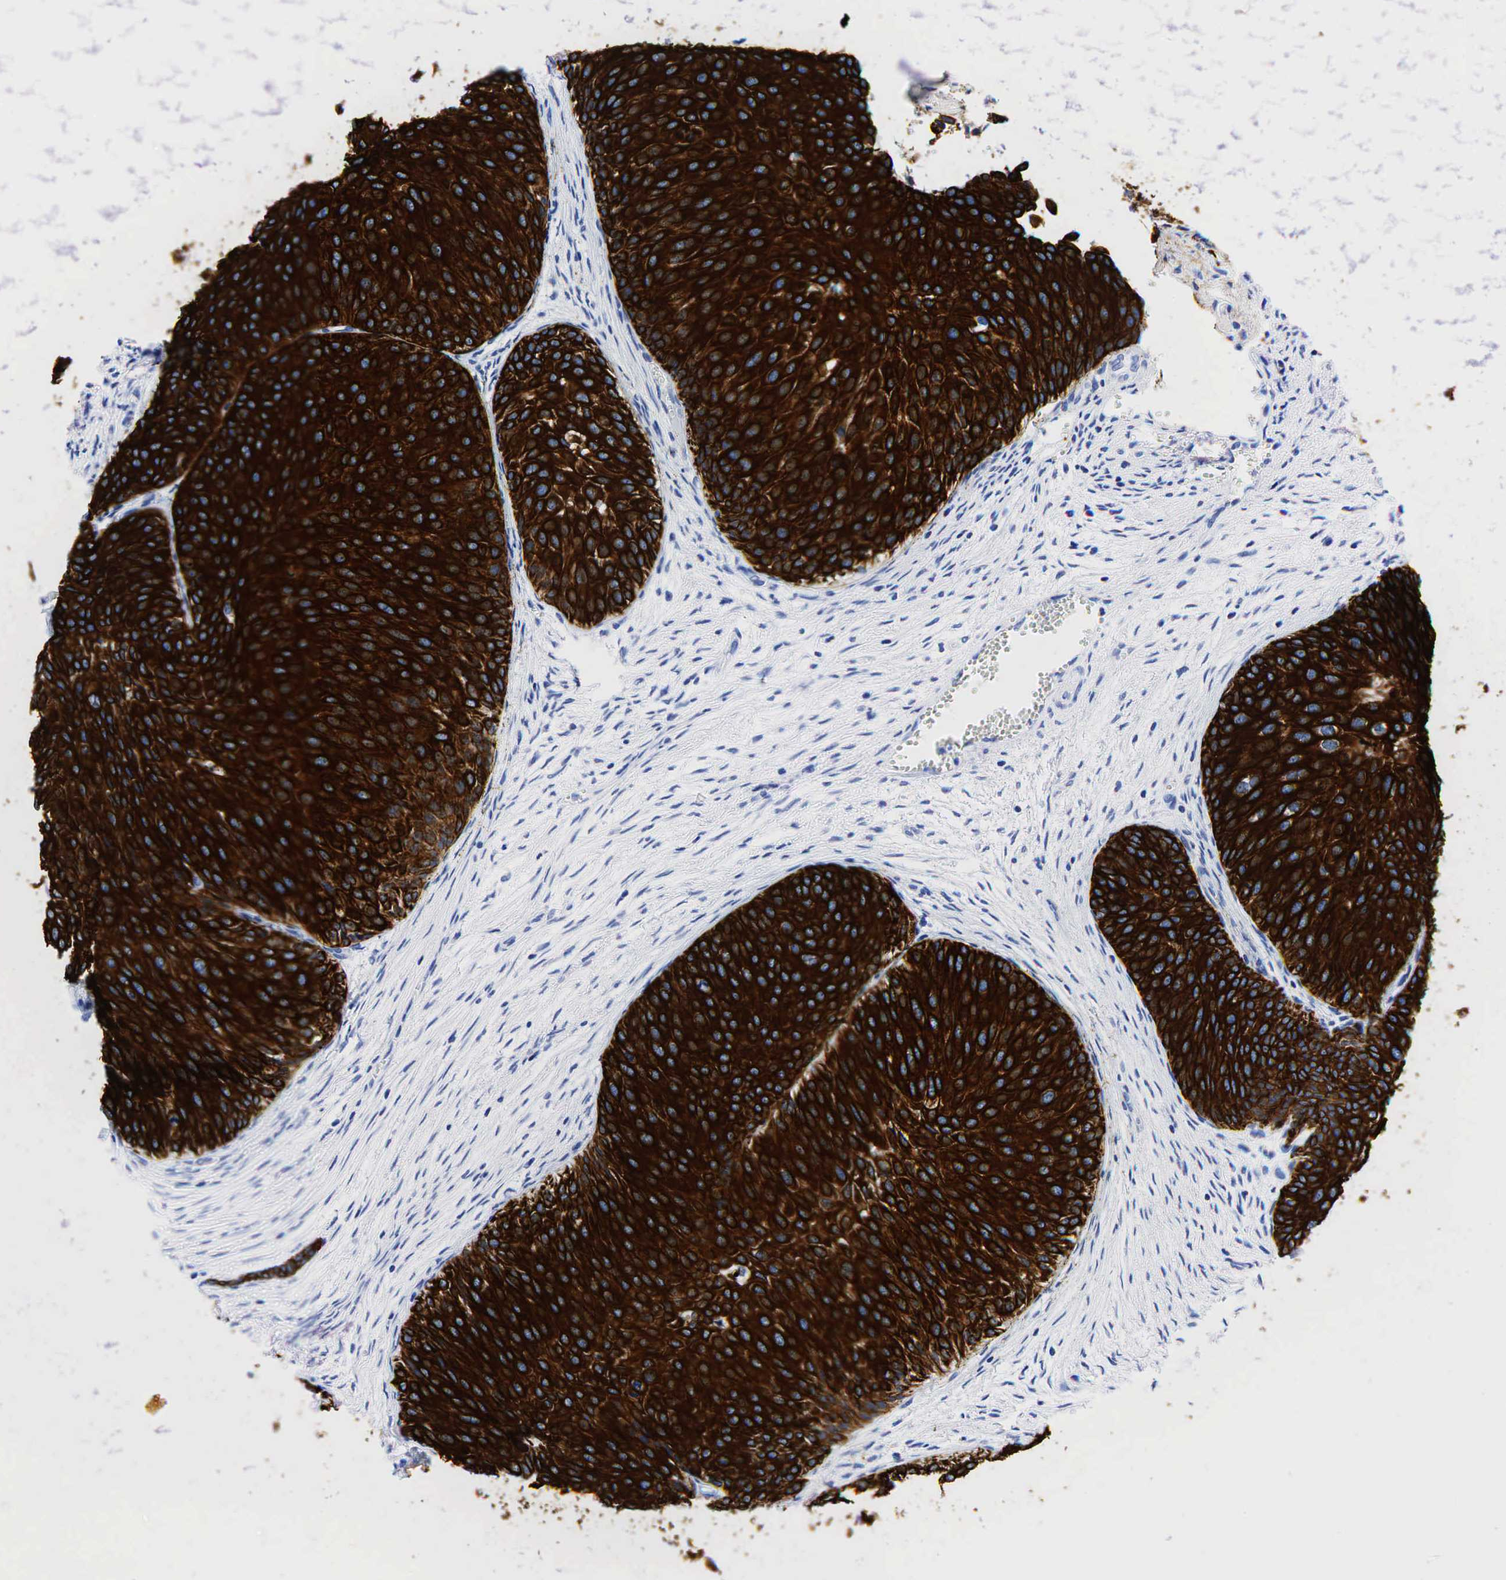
{"staining": {"intensity": "strong", "quantity": ">75%", "location": "cytoplasmic/membranous"}, "tissue": "urothelial cancer", "cell_type": "Tumor cells", "image_type": "cancer", "snomed": [{"axis": "morphology", "description": "Urothelial carcinoma, Low grade"}, {"axis": "topography", "description": "Urinary bladder"}], "caption": "Urothelial cancer stained with immunohistochemistry exhibits strong cytoplasmic/membranous staining in approximately >75% of tumor cells.", "gene": "KRT19", "patient": {"sex": "male", "age": 84}}